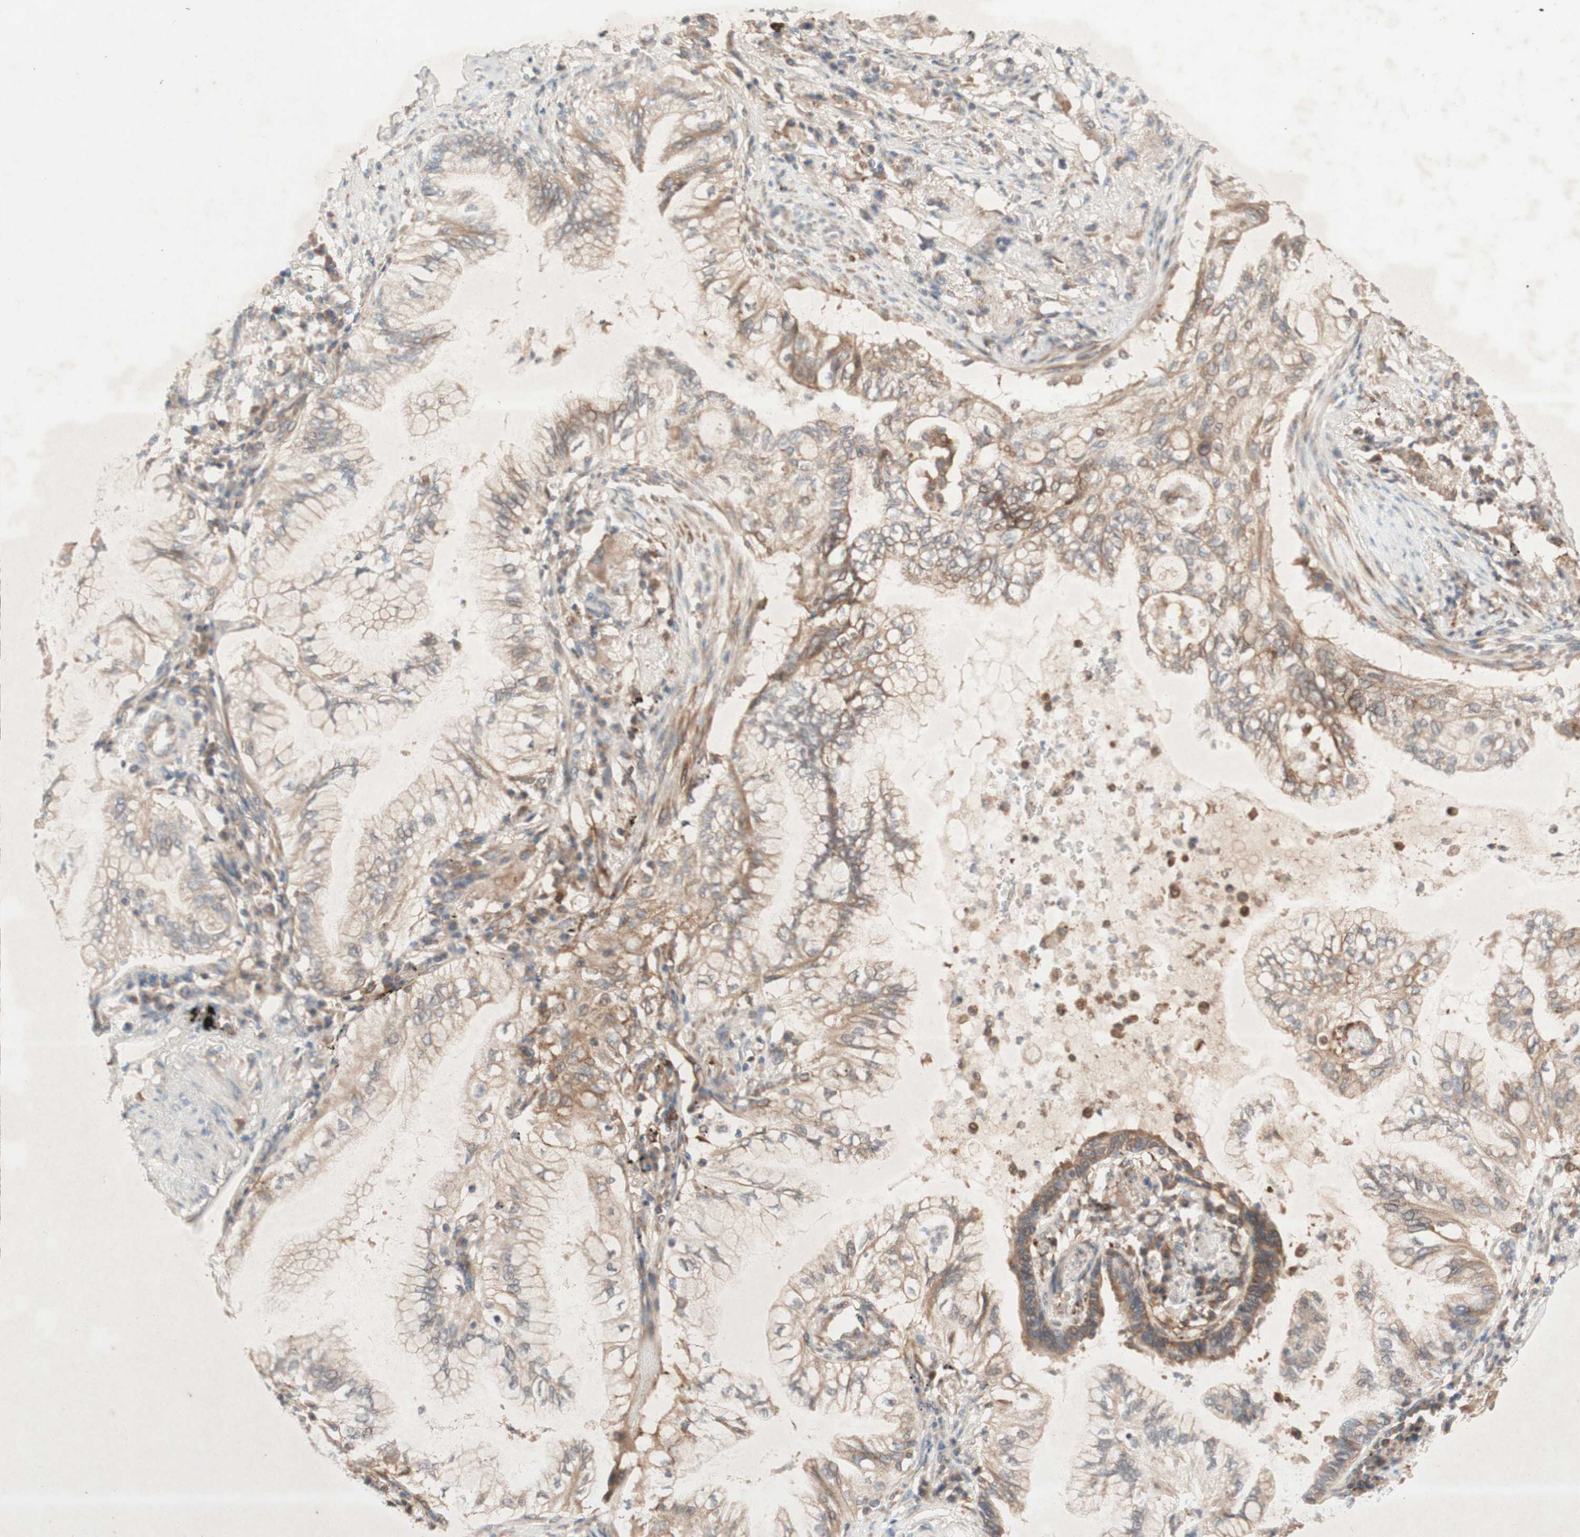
{"staining": {"intensity": "weak", "quantity": ">75%", "location": "cytoplasmic/membranous"}, "tissue": "lung cancer", "cell_type": "Tumor cells", "image_type": "cancer", "snomed": [{"axis": "morphology", "description": "Normal tissue, NOS"}, {"axis": "morphology", "description": "Adenocarcinoma, NOS"}, {"axis": "topography", "description": "Bronchus"}, {"axis": "topography", "description": "Lung"}], "caption": "Tumor cells display weak cytoplasmic/membranous positivity in approximately >75% of cells in lung cancer (adenocarcinoma). (DAB (3,3'-diaminobenzidine) IHC, brown staining for protein, blue staining for nuclei).", "gene": "SOCS2", "patient": {"sex": "female", "age": 70}}